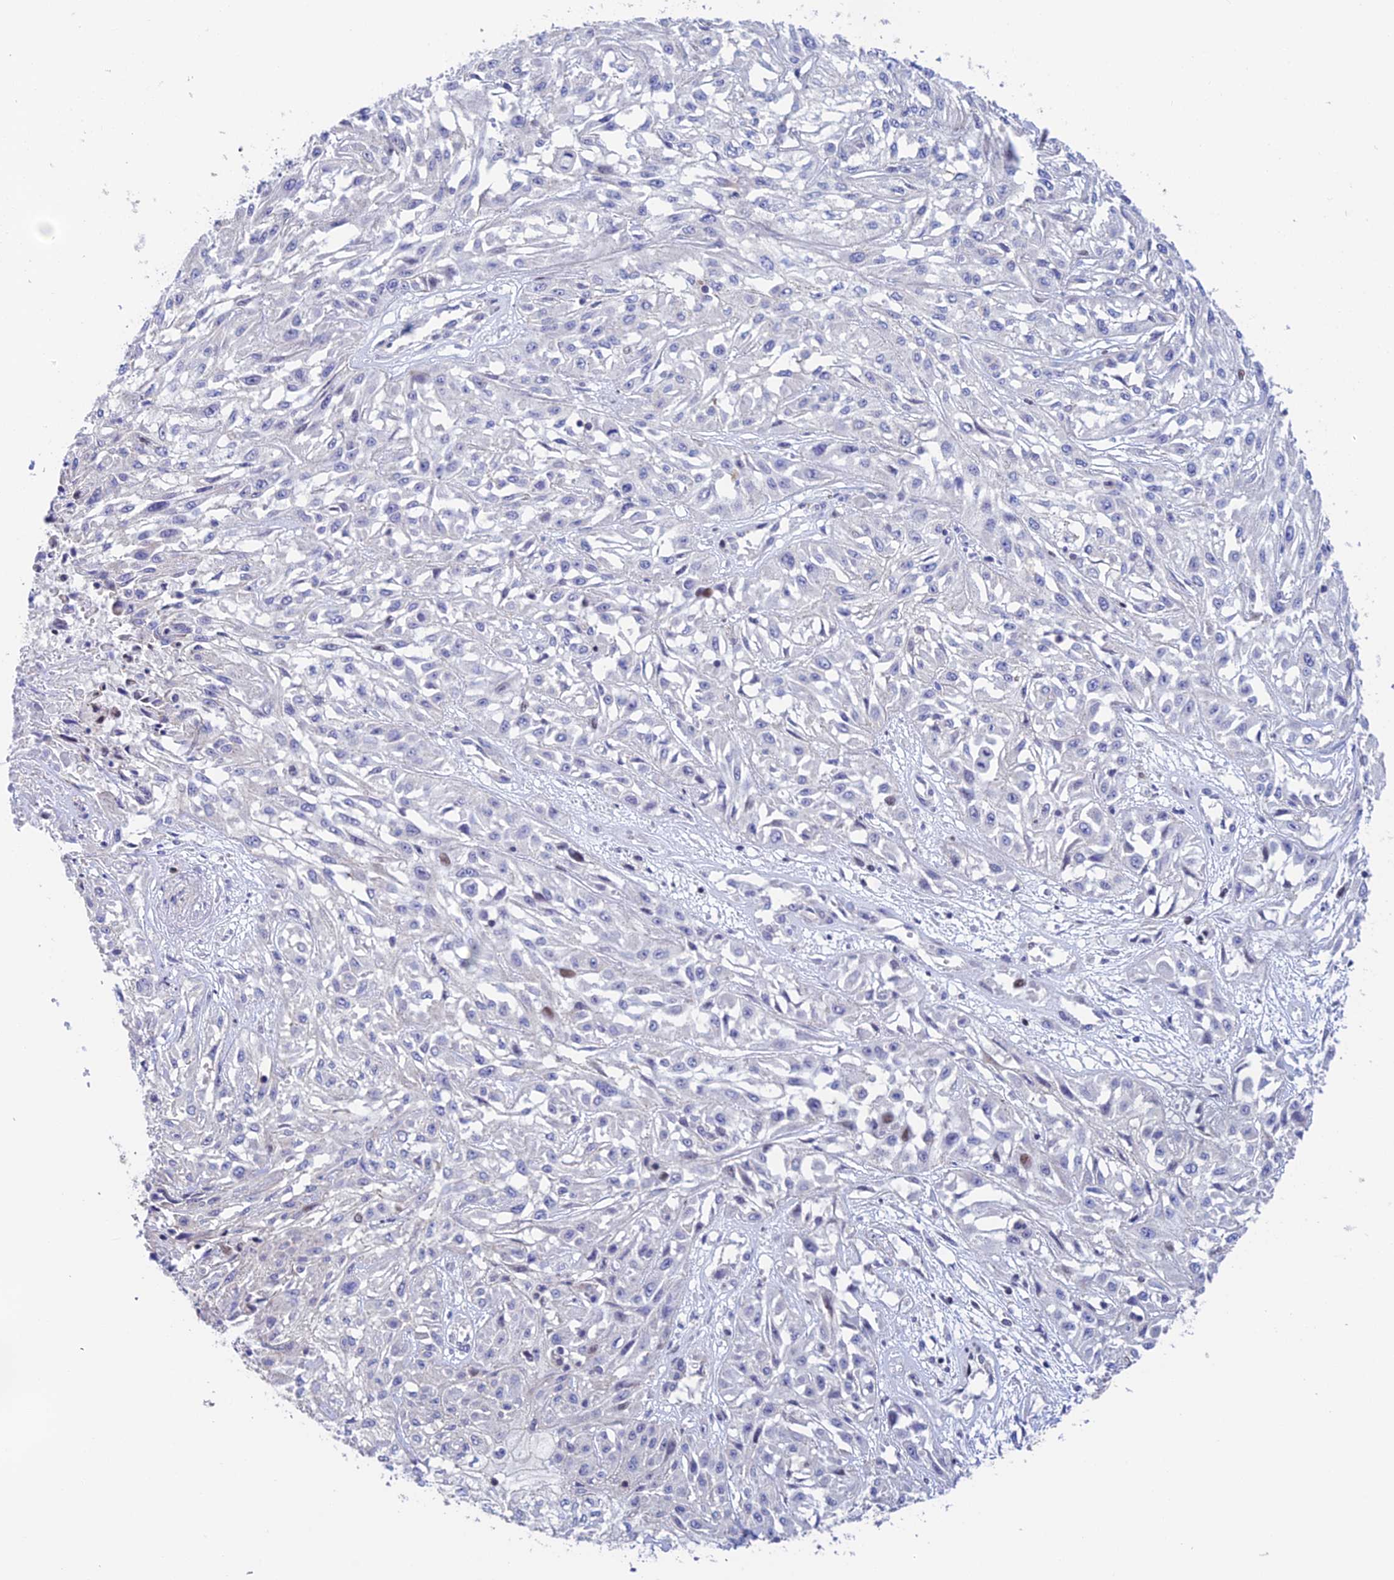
{"staining": {"intensity": "negative", "quantity": "none", "location": "none"}, "tissue": "skin cancer", "cell_type": "Tumor cells", "image_type": "cancer", "snomed": [{"axis": "morphology", "description": "Squamous cell carcinoma, NOS"}, {"axis": "morphology", "description": "Squamous cell carcinoma, metastatic, NOS"}, {"axis": "topography", "description": "Skin"}, {"axis": "topography", "description": "Lymph node"}], "caption": "Immunohistochemistry histopathology image of metastatic squamous cell carcinoma (skin) stained for a protein (brown), which displays no positivity in tumor cells.", "gene": "PRIM1", "patient": {"sex": "male", "age": 75}}